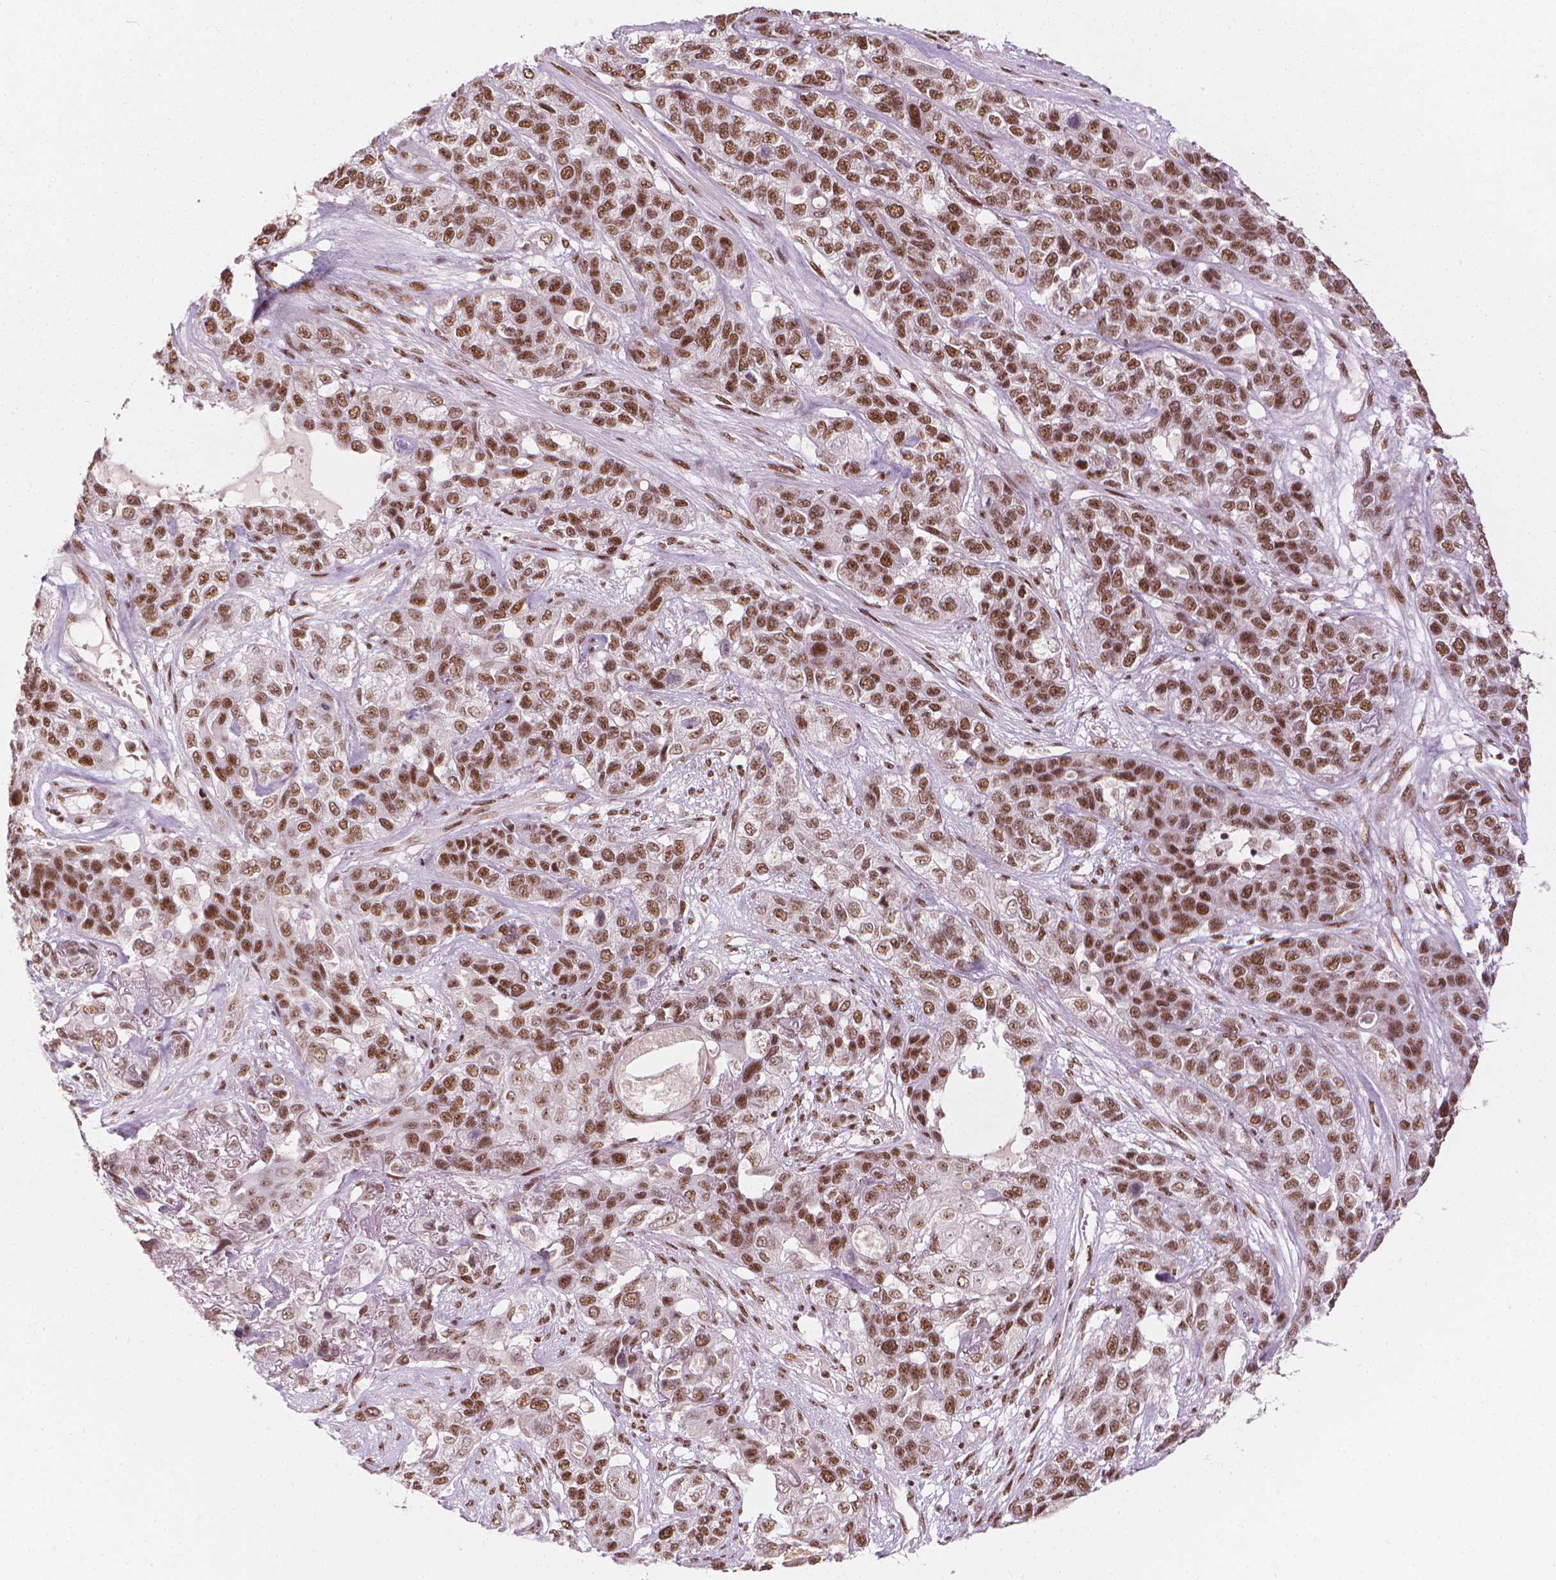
{"staining": {"intensity": "moderate", "quantity": ">75%", "location": "nuclear"}, "tissue": "lung cancer", "cell_type": "Tumor cells", "image_type": "cancer", "snomed": [{"axis": "morphology", "description": "Squamous cell carcinoma, NOS"}, {"axis": "topography", "description": "Lung"}], "caption": "Protein expression analysis of lung squamous cell carcinoma exhibits moderate nuclear staining in about >75% of tumor cells.", "gene": "ELF2", "patient": {"sex": "female", "age": 70}}